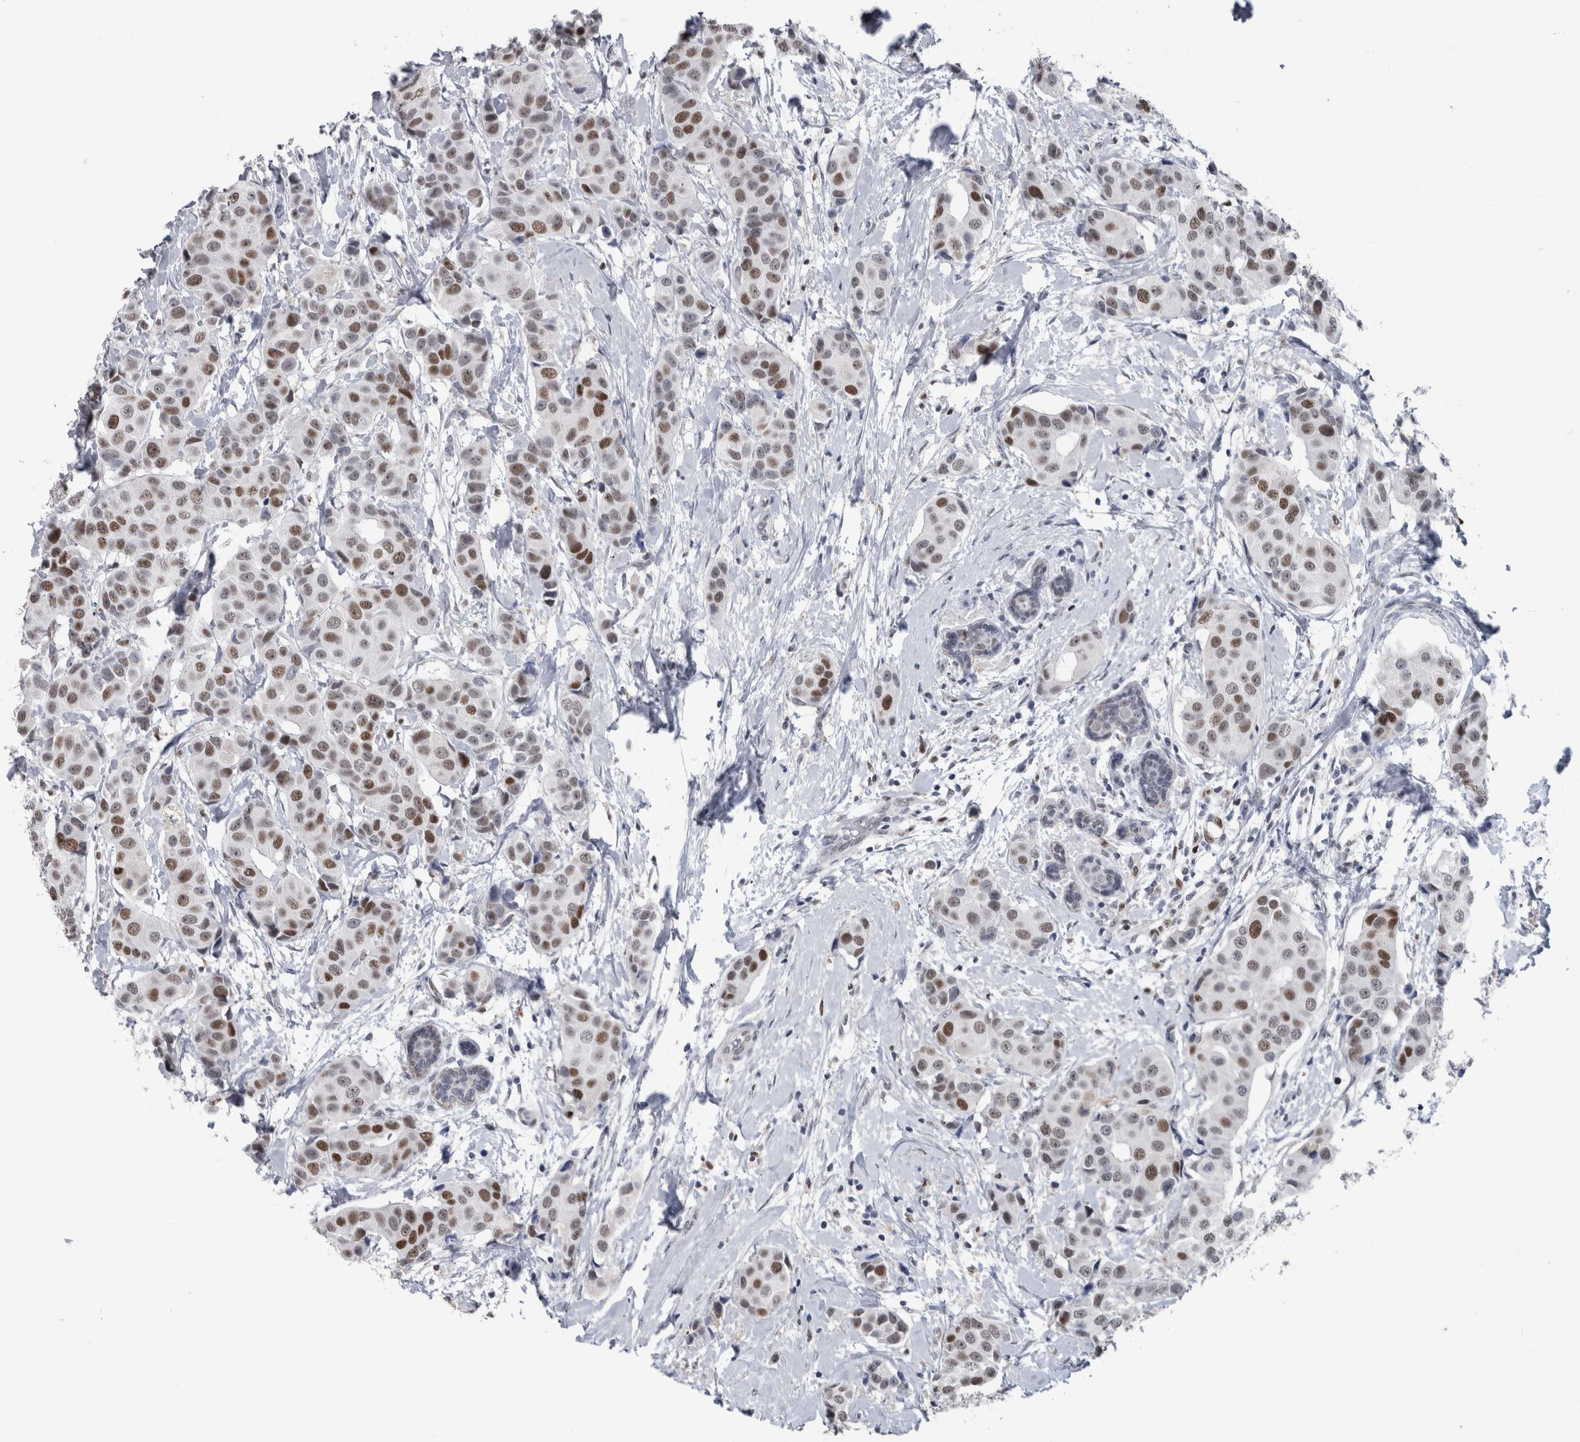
{"staining": {"intensity": "moderate", "quantity": ">75%", "location": "nuclear"}, "tissue": "breast cancer", "cell_type": "Tumor cells", "image_type": "cancer", "snomed": [{"axis": "morphology", "description": "Normal tissue, NOS"}, {"axis": "morphology", "description": "Duct carcinoma"}, {"axis": "topography", "description": "Breast"}], "caption": "Breast cancer (intraductal carcinoma) was stained to show a protein in brown. There is medium levels of moderate nuclear staining in approximately >75% of tumor cells. Using DAB (brown) and hematoxylin (blue) stains, captured at high magnification using brightfield microscopy.", "gene": "POLD2", "patient": {"sex": "female", "age": 39}}